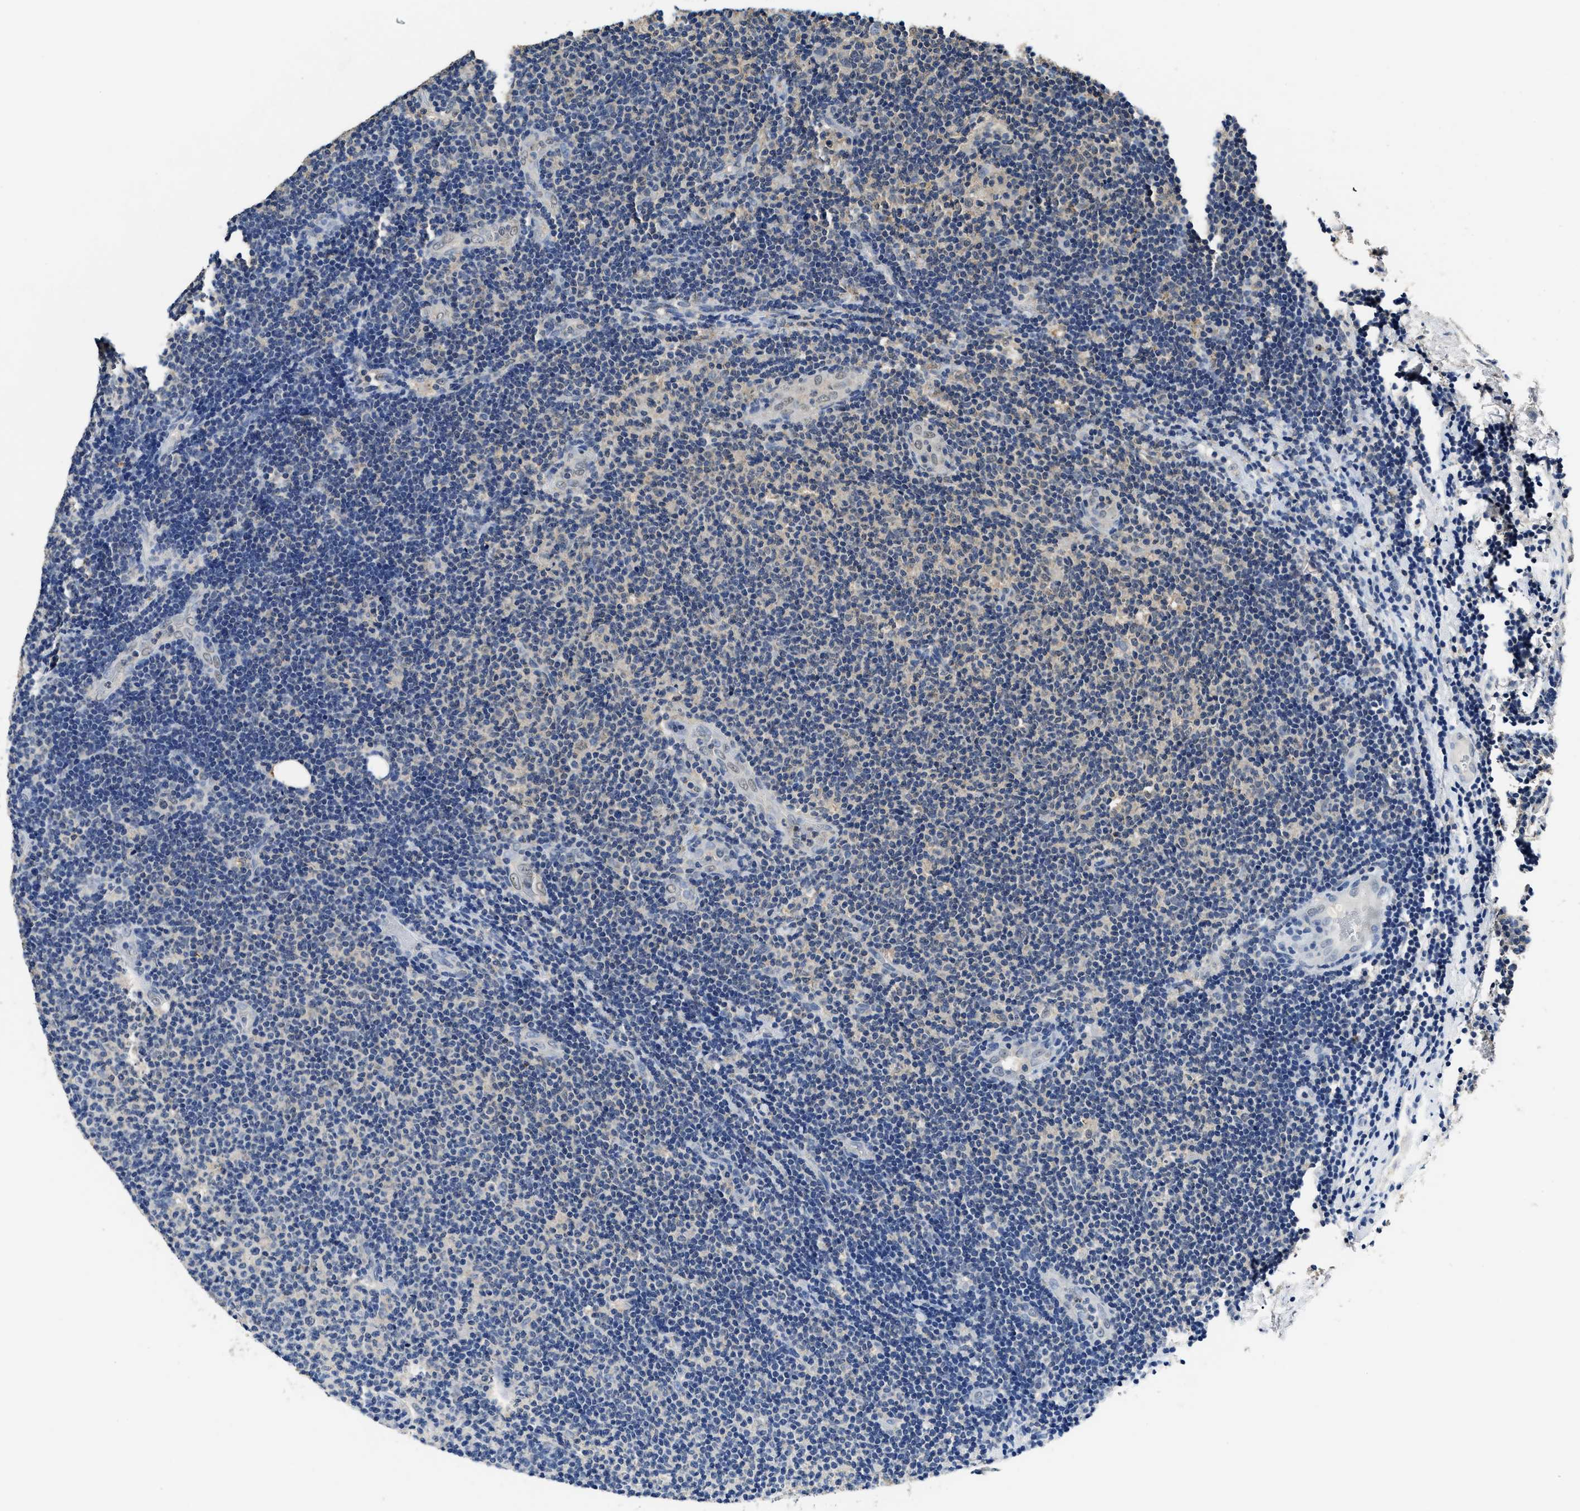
{"staining": {"intensity": "negative", "quantity": "none", "location": "none"}, "tissue": "lymphoma", "cell_type": "Tumor cells", "image_type": "cancer", "snomed": [{"axis": "morphology", "description": "Malignant lymphoma, non-Hodgkin's type, Low grade"}, {"axis": "topography", "description": "Lymph node"}], "caption": "Immunohistochemistry (IHC) image of neoplastic tissue: human lymphoma stained with DAB demonstrates no significant protein positivity in tumor cells.", "gene": "CTNNA1", "patient": {"sex": "male", "age": 83}}